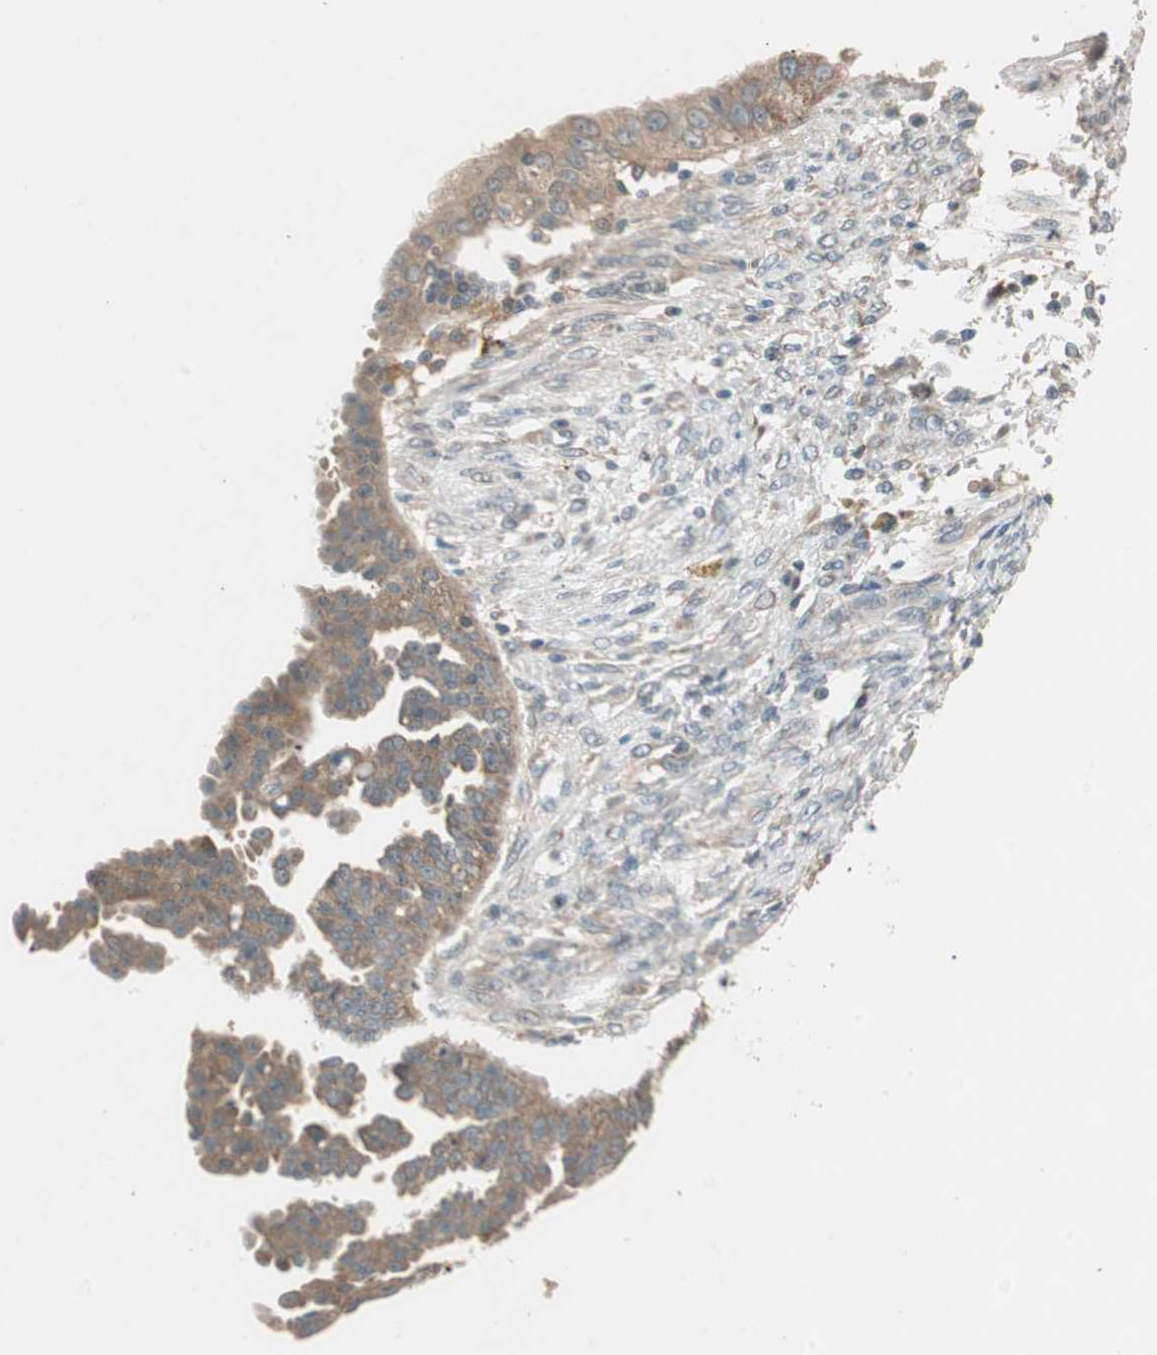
{"staining": {"intensity": "moderate", "quantity": ">75%", "location": "cytoplasmic/membranous"}, "tissue": "ovarian cancer", "cell_type": "Tumor cells", "image_type": "cancer", "snomed": [{"axis": "morphology", "description": "Cystadenocarcinoma, serous, NOS"}, {"axis": "topography", "description": "Ovary"}], "caption": "This image shows IHC staining of human ovarian serous cystadenocarcinoma, with medium moderate cytoplasmic/membranous staining in approximately >75% of tumor cells.", "gene": "NCLN", "patient": {"sex": "female", "age": 58}}